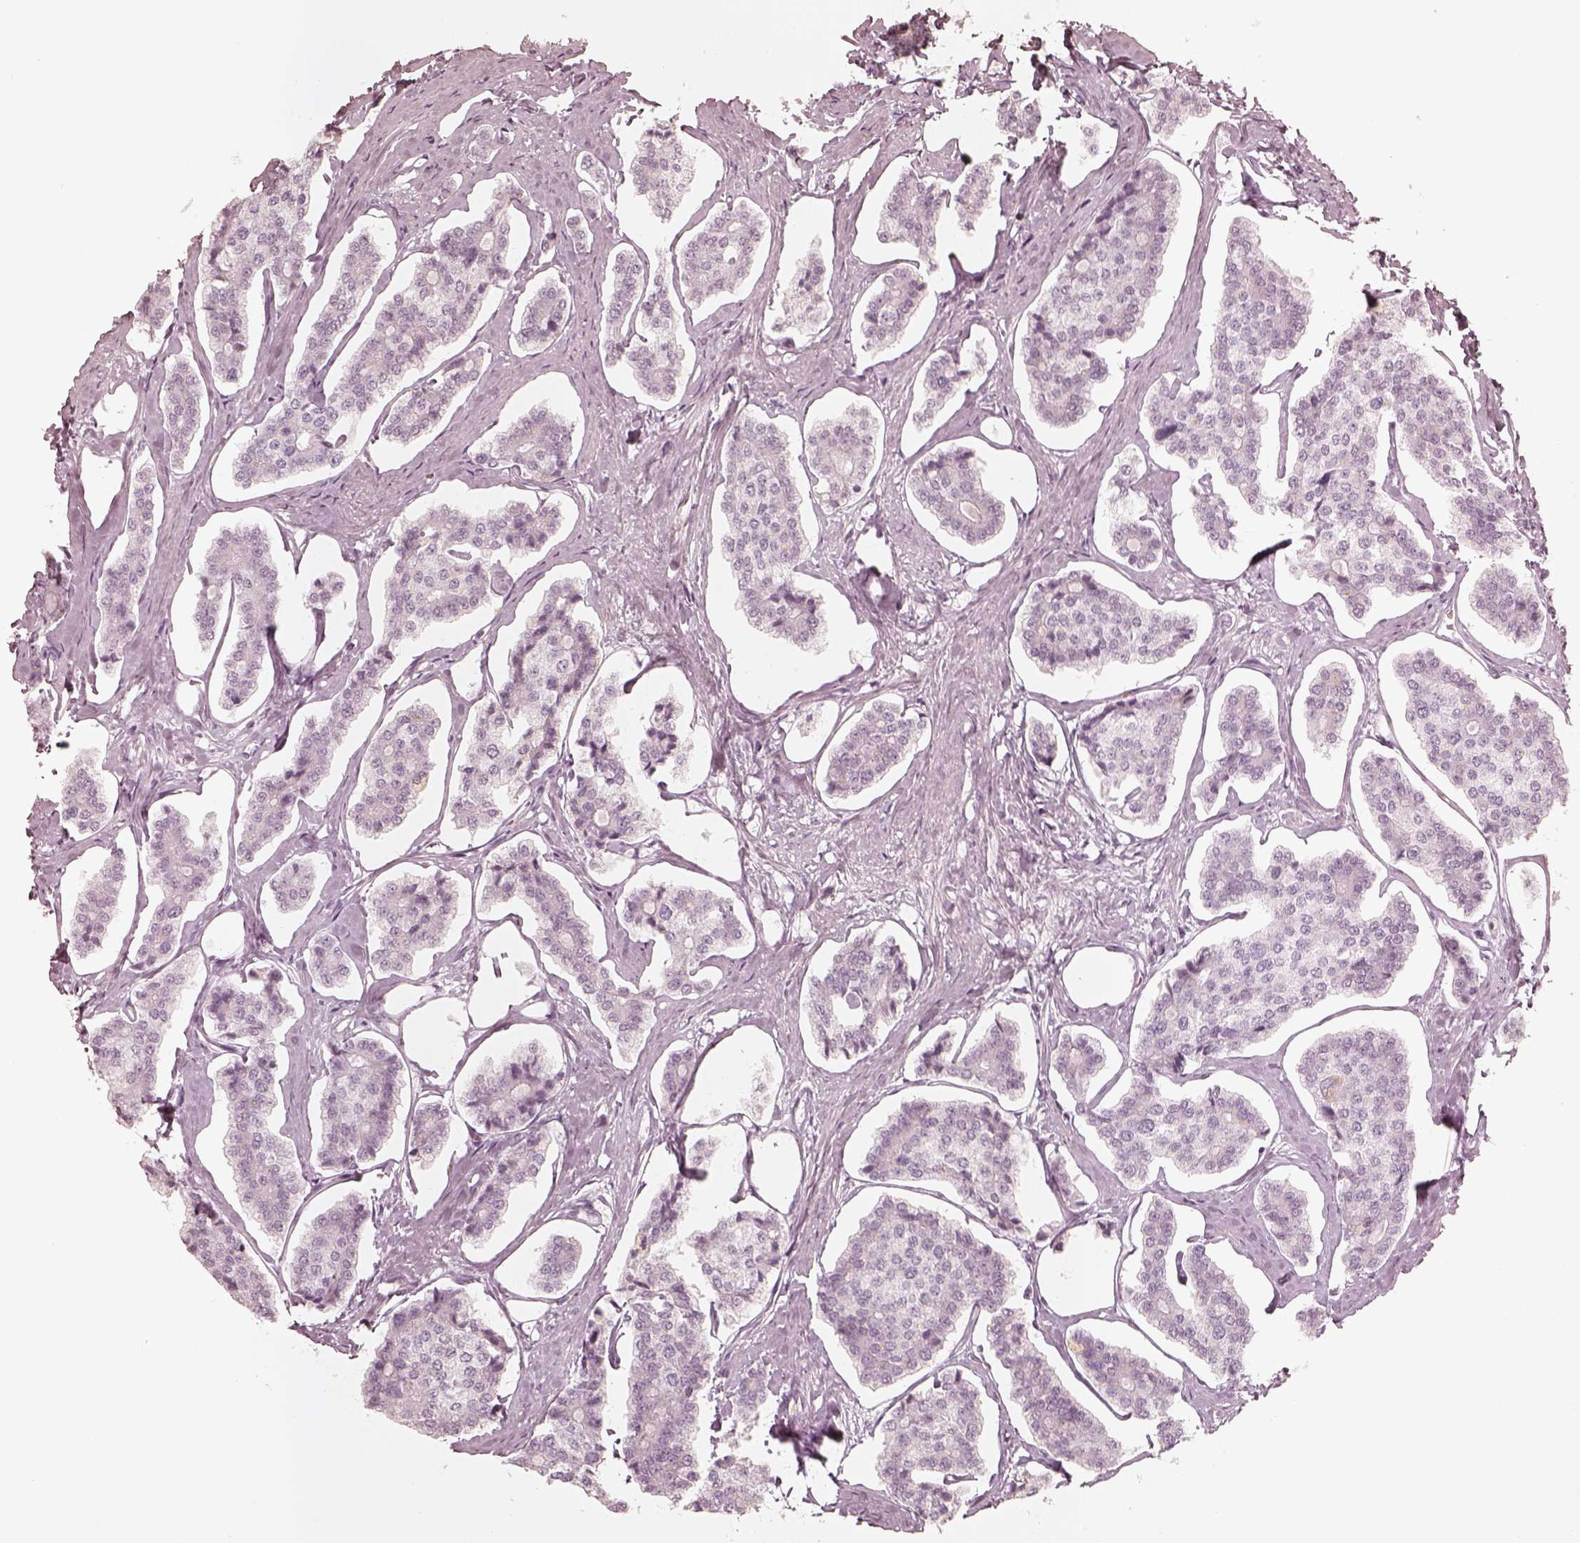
{"staining": {"intensity": "negative", "quantity": "none", "location": "none"}, "tissue": "carcinoid", "cell_type": "Tumor cells", "image_type": "cancer", "snomed": [{"axis": "morphology", "description": "Carcinoid, malignant, NOS"}, {"axis": "topography", "description": "Small intestine"}], "caption": "A micrograph of human carcinoid (malignant) is negative for staining in tumor cells. (DAB immunohistochemistry (IHC), high magnification).", "gene": "KRT72", "patient": {"sex": "female", "age": 65}}